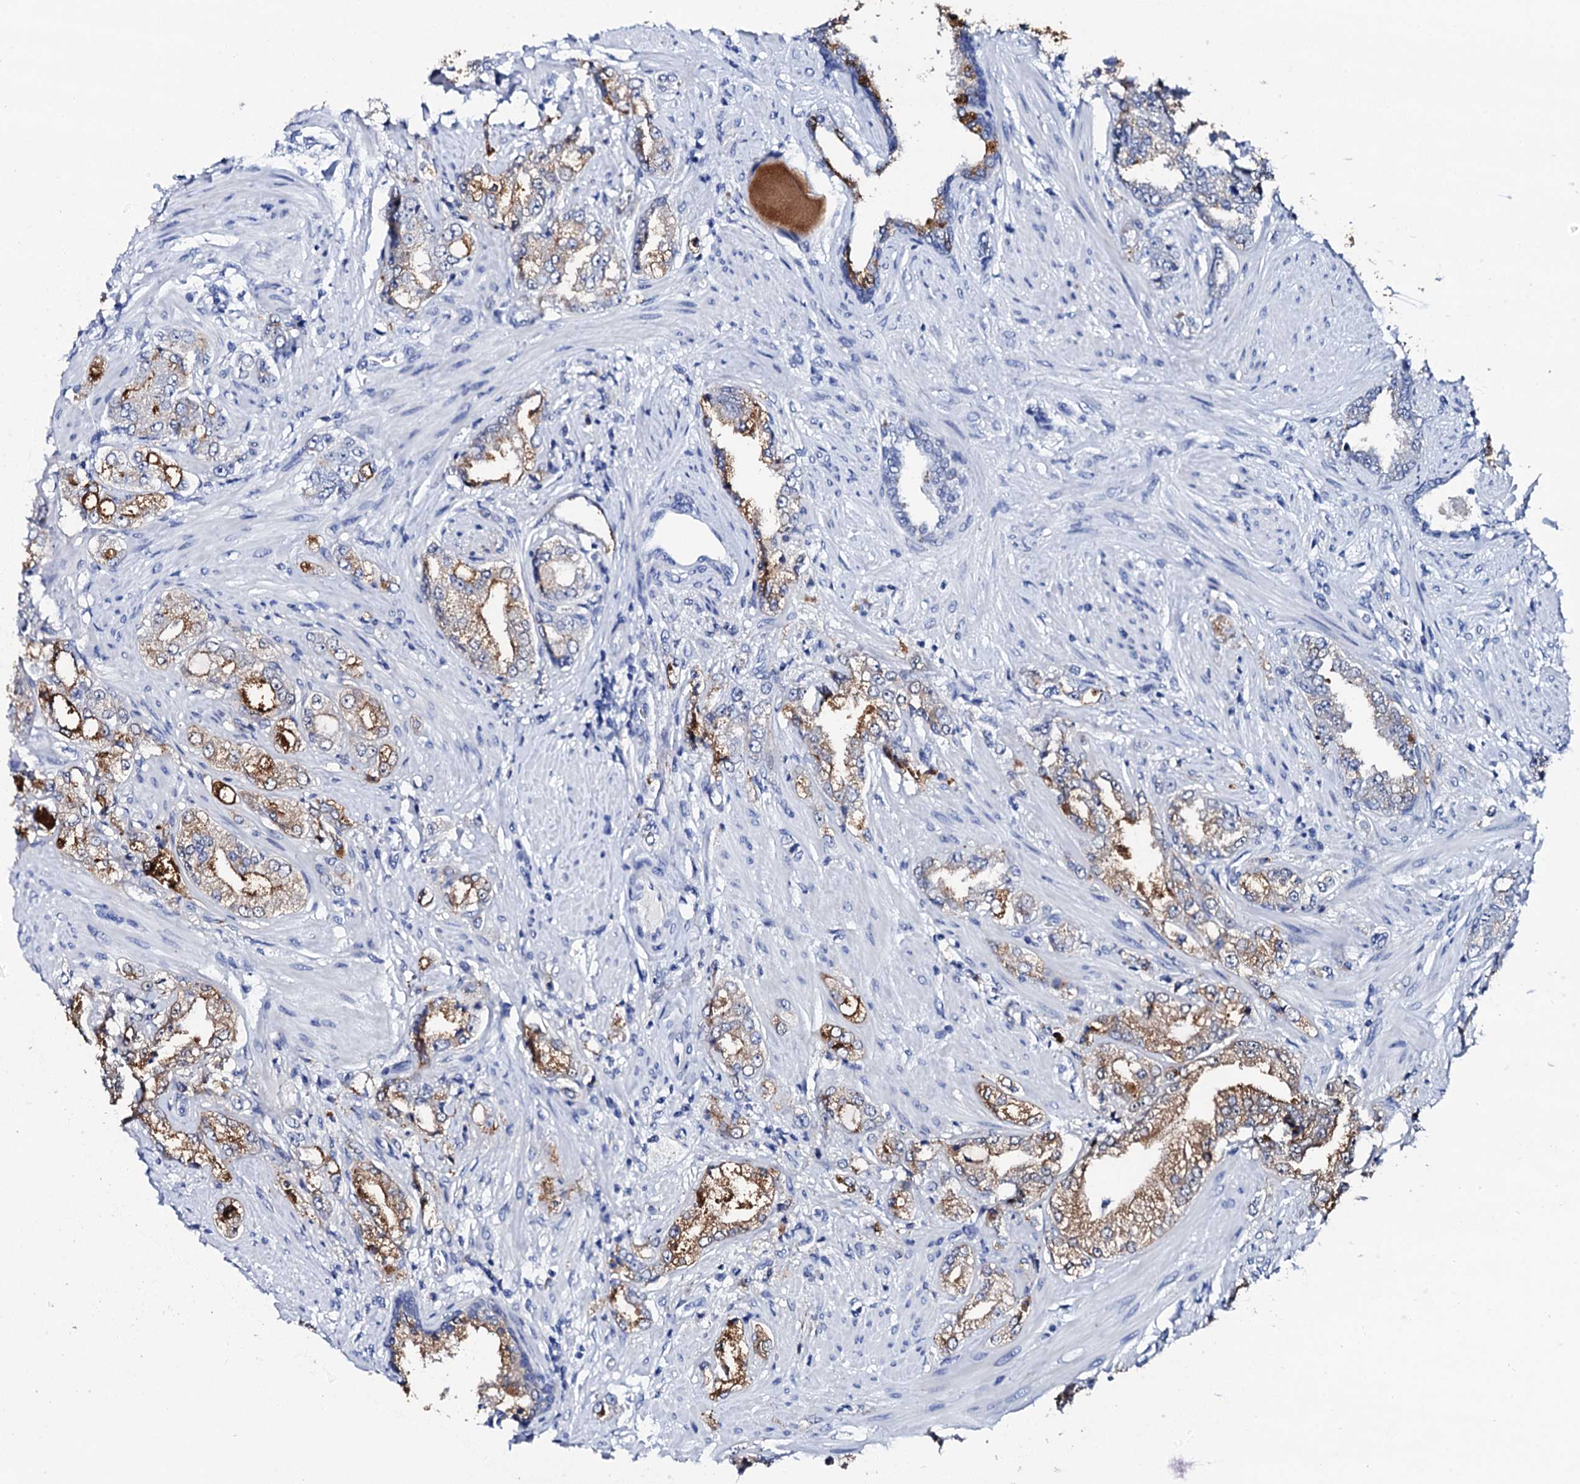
{"staining": {"intensity": "moderate", "quantity": "25%-75%", "location": "cytoplasmic/membranous"}, "tissue": "prostate cancer", "cell_type": "Tumor cells", "image_type": "cancer", "snomed": [{"axis": "morphology", "description": "Adenocarcinoma, High grade"}, {"axis": "topography", "description": "Prostate"}], "caption": "Immunohistochemistry (IHC) photomicrograph of neoplastic tissue: prostate cancer (adenocarcinoma (high-grade)) stained using immunohistochemistry (IHC) demonstrates medium levels of moderate protein expression localized specifically in the cytoplasmic/membranous of tumor cells, appearing as a cytoplasmic/membranous brown color.", "gene": "SPATA19", "patient": {"sex": "male", "age": 64}}